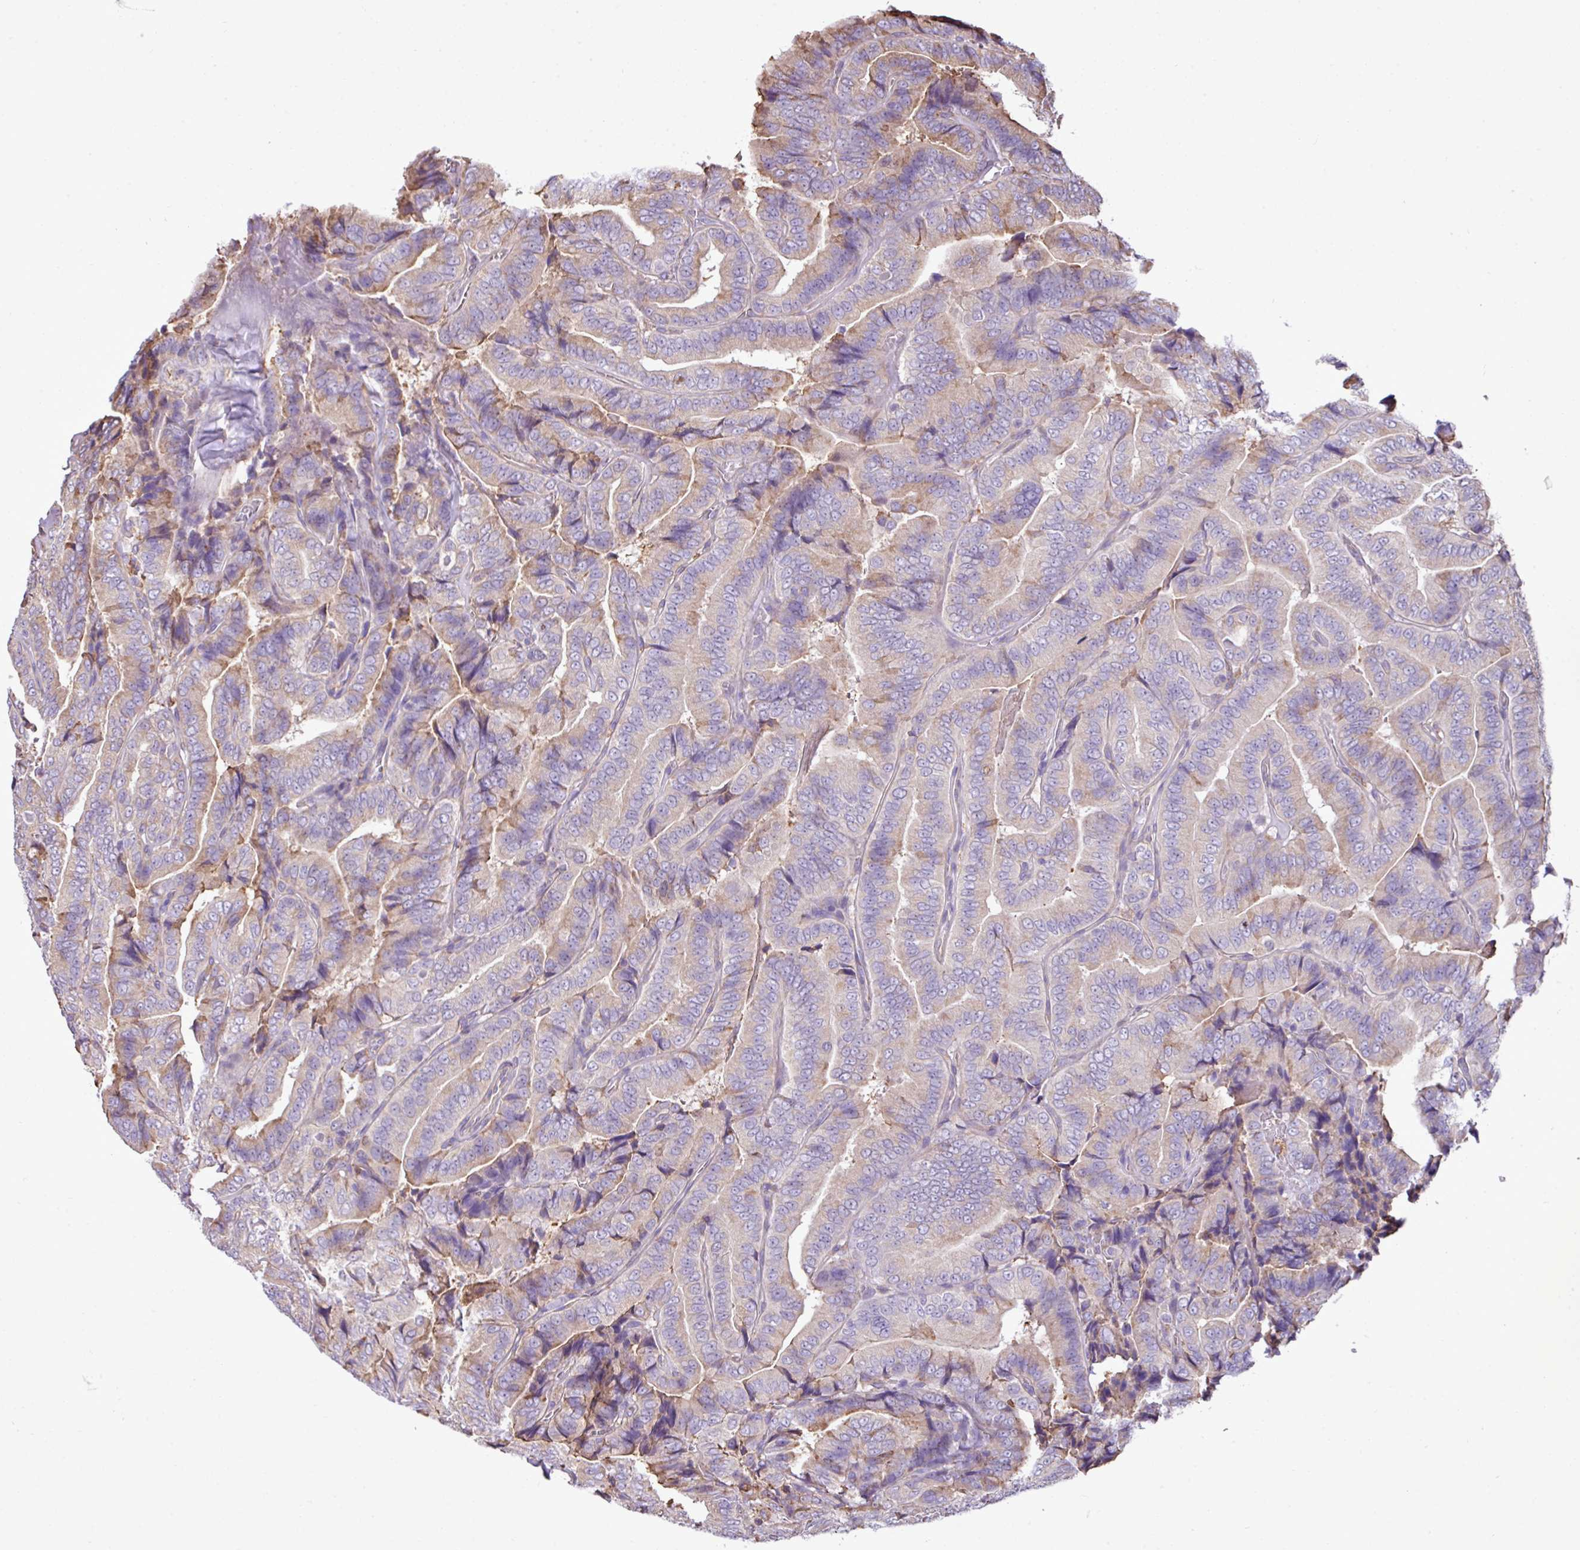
{"staining": {"intensity": "weak", "quantity": "25%-75%", "location": "cytoplasmic/membranous"}, "tissue": "thyroid cancer", "cell_type": "Tumor cells", "image_type": "cancer", "snomed": [{"axis": "morphology", "description": "Papillary adenocarcinoma, NOS"}, {"axis": "topography", "description": "Thyroid gland"}], "caption": "Weak cytoplasmic/membranous staining for a protein is present in approximately 25%-75% of tumor cells of papillary adenocarcinoma (thyroid) using IHC.", "gene": "ZSCAN5A", "patient": {"sex": "male", "age": 61}}